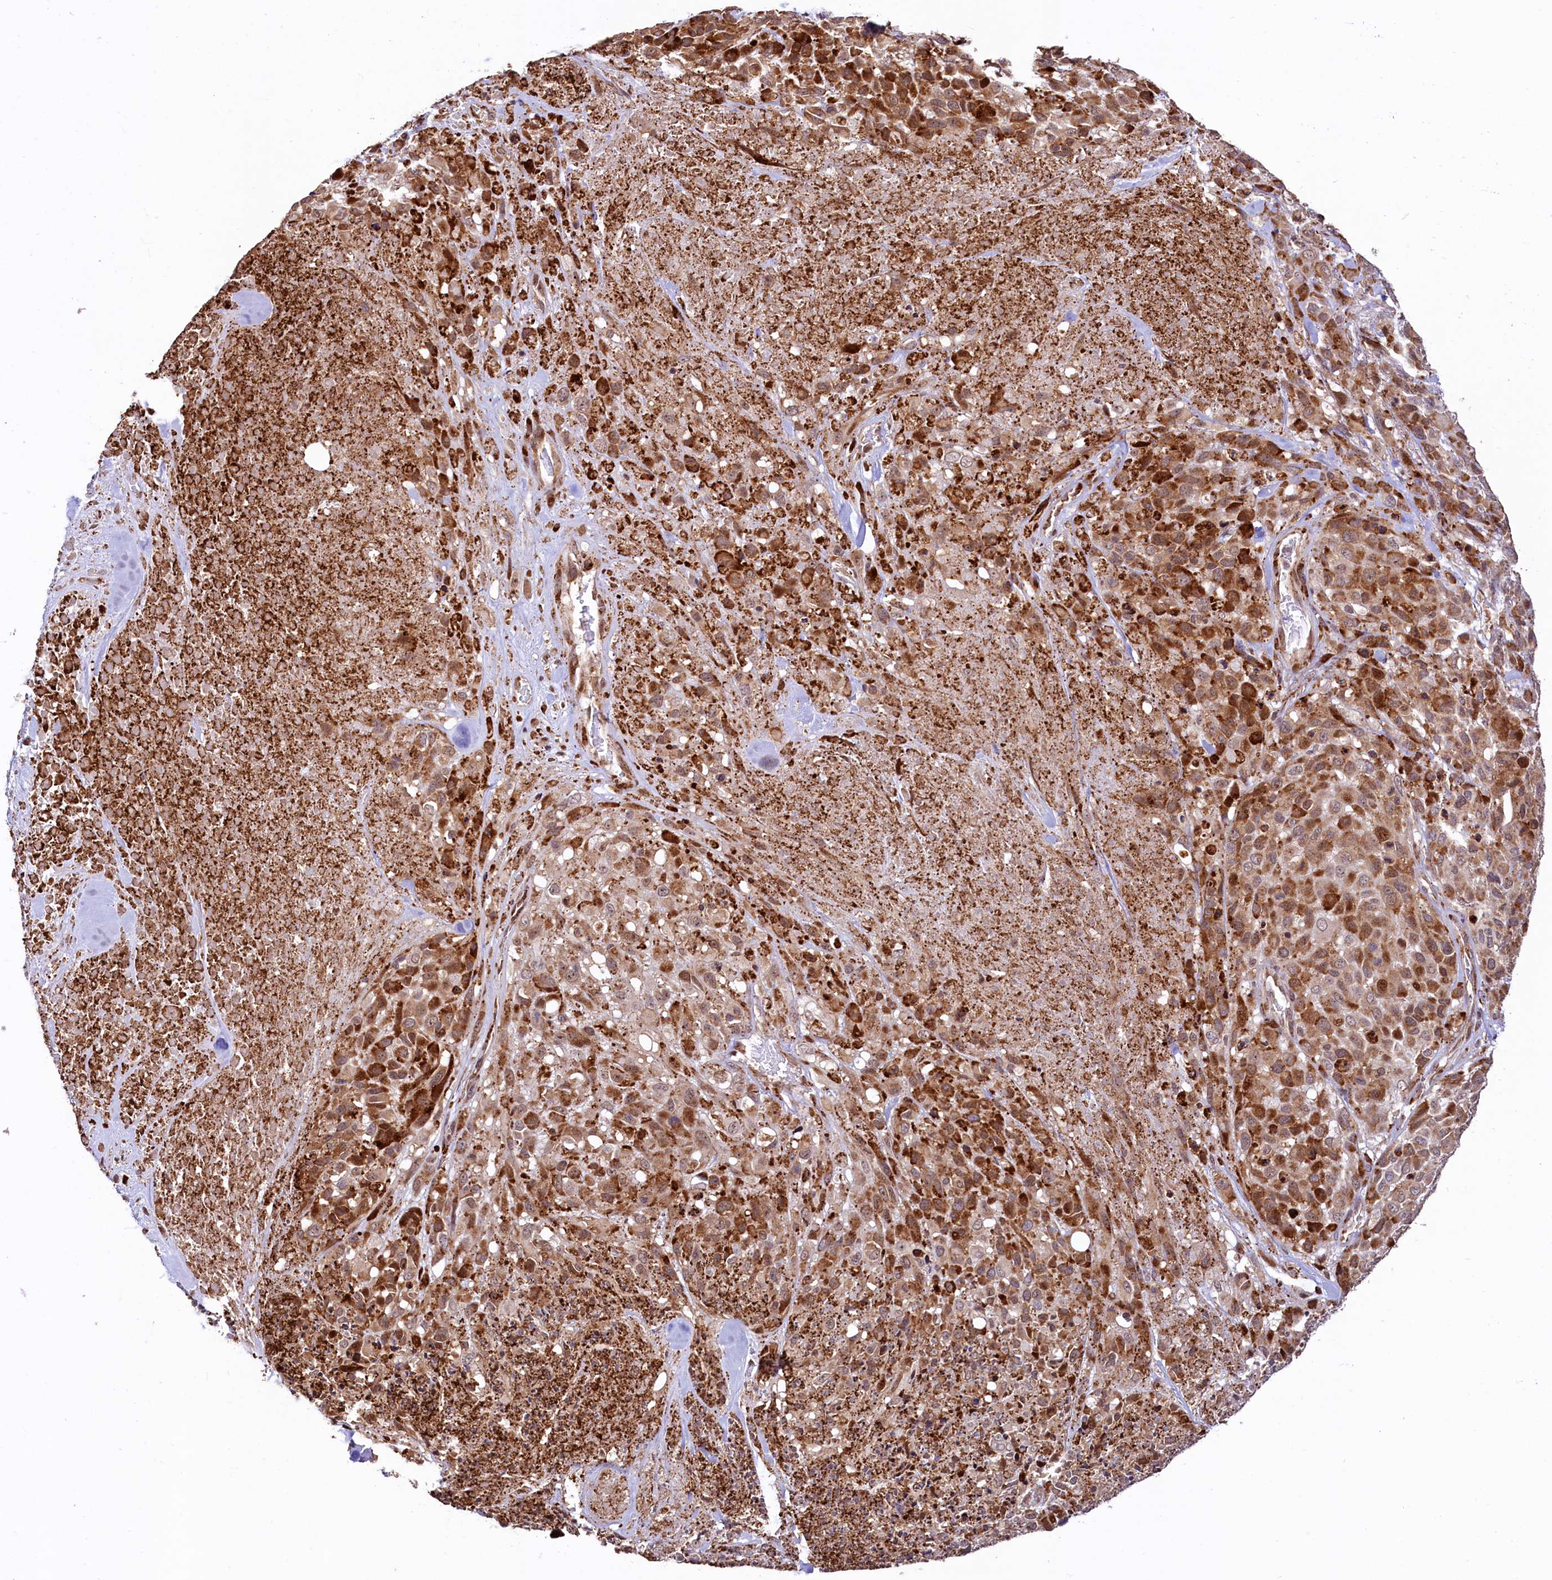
{"staining": {"intensity": "strong", "quantity": ">75%", "location": "cytoplasmic/membranous"}, "tissue": "melanoma", "cell_type": "Tumor cells", "image_type": "cancer", "snomed": [{"axis": "morphology", "description": "Malignant melanoma, Metastatic site"}, {"axis": "topography", "description": "Skin"}], "caption": "Immunohistochemical staining of human melanoma exhibits high levels of strong cytoplasmic/membranous protein expression in approximately >75% of tumor cells.", "gene": "C5orf15", "patient": {"sex": "female", "age": 81}}